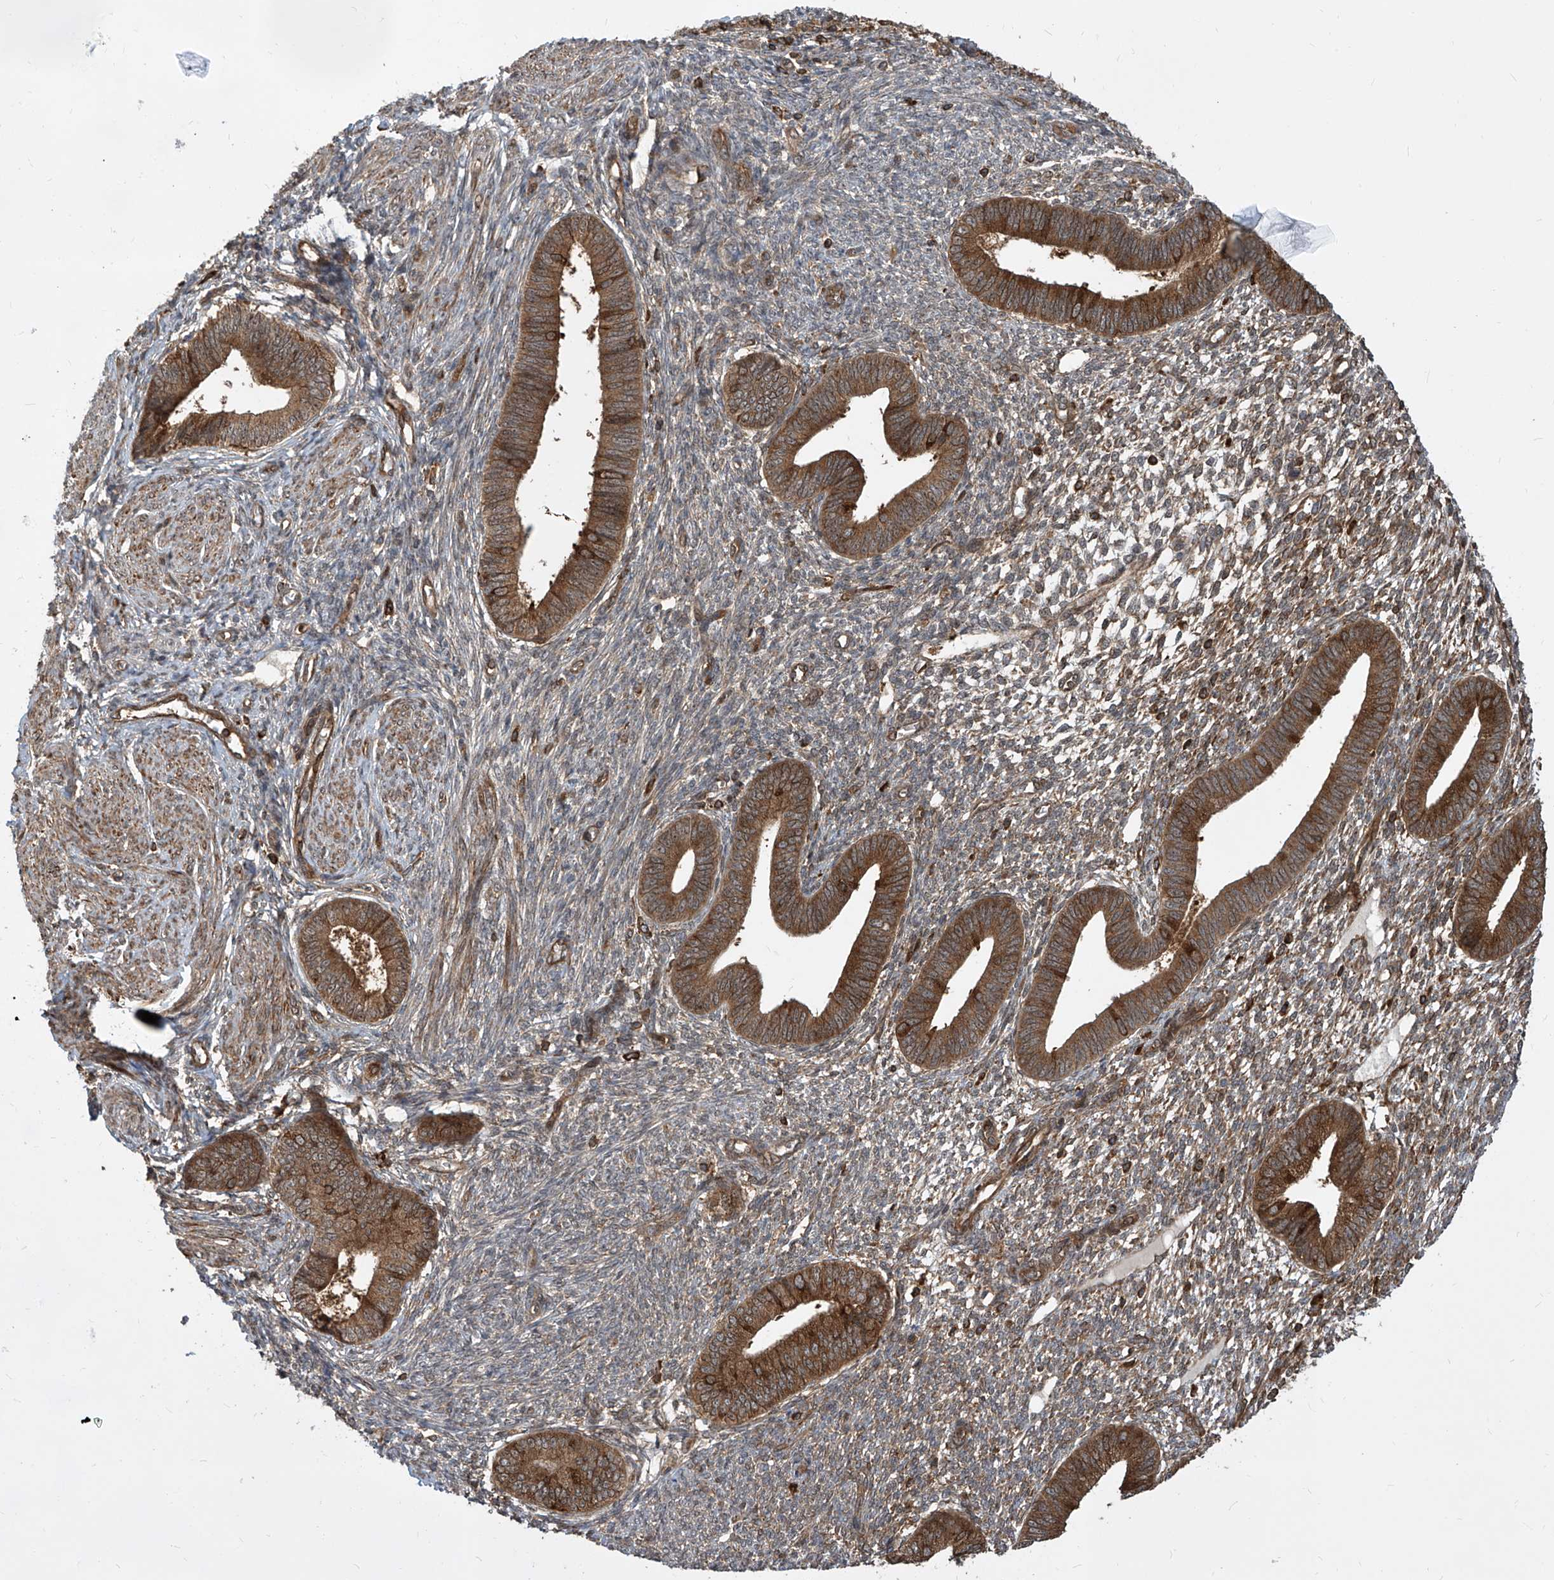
{"staining": {"intensity": "moderate", "quantity": "25%-75%", "location": "cytoplasmic/membranous"}, "tissue": "endometrium", "cell_type": "Cells in endometrial stroma", "image_type": "normal", "snomed": [{"axis": "morphology", "description": "Normal tissue, NOS"}, {"axis": "topography", "description": "Endometrium"}], "caption": "An image of human endometrium stained for a protein displays moderate cytoplasmic/membranous brown staining in cells in endometrial stroma. Immunohistochemistry stains the protein of interest in brown and the nuclei are stained blue.", "gene": "MAGED2", "patient": {"sex": "female", "age": 46}}